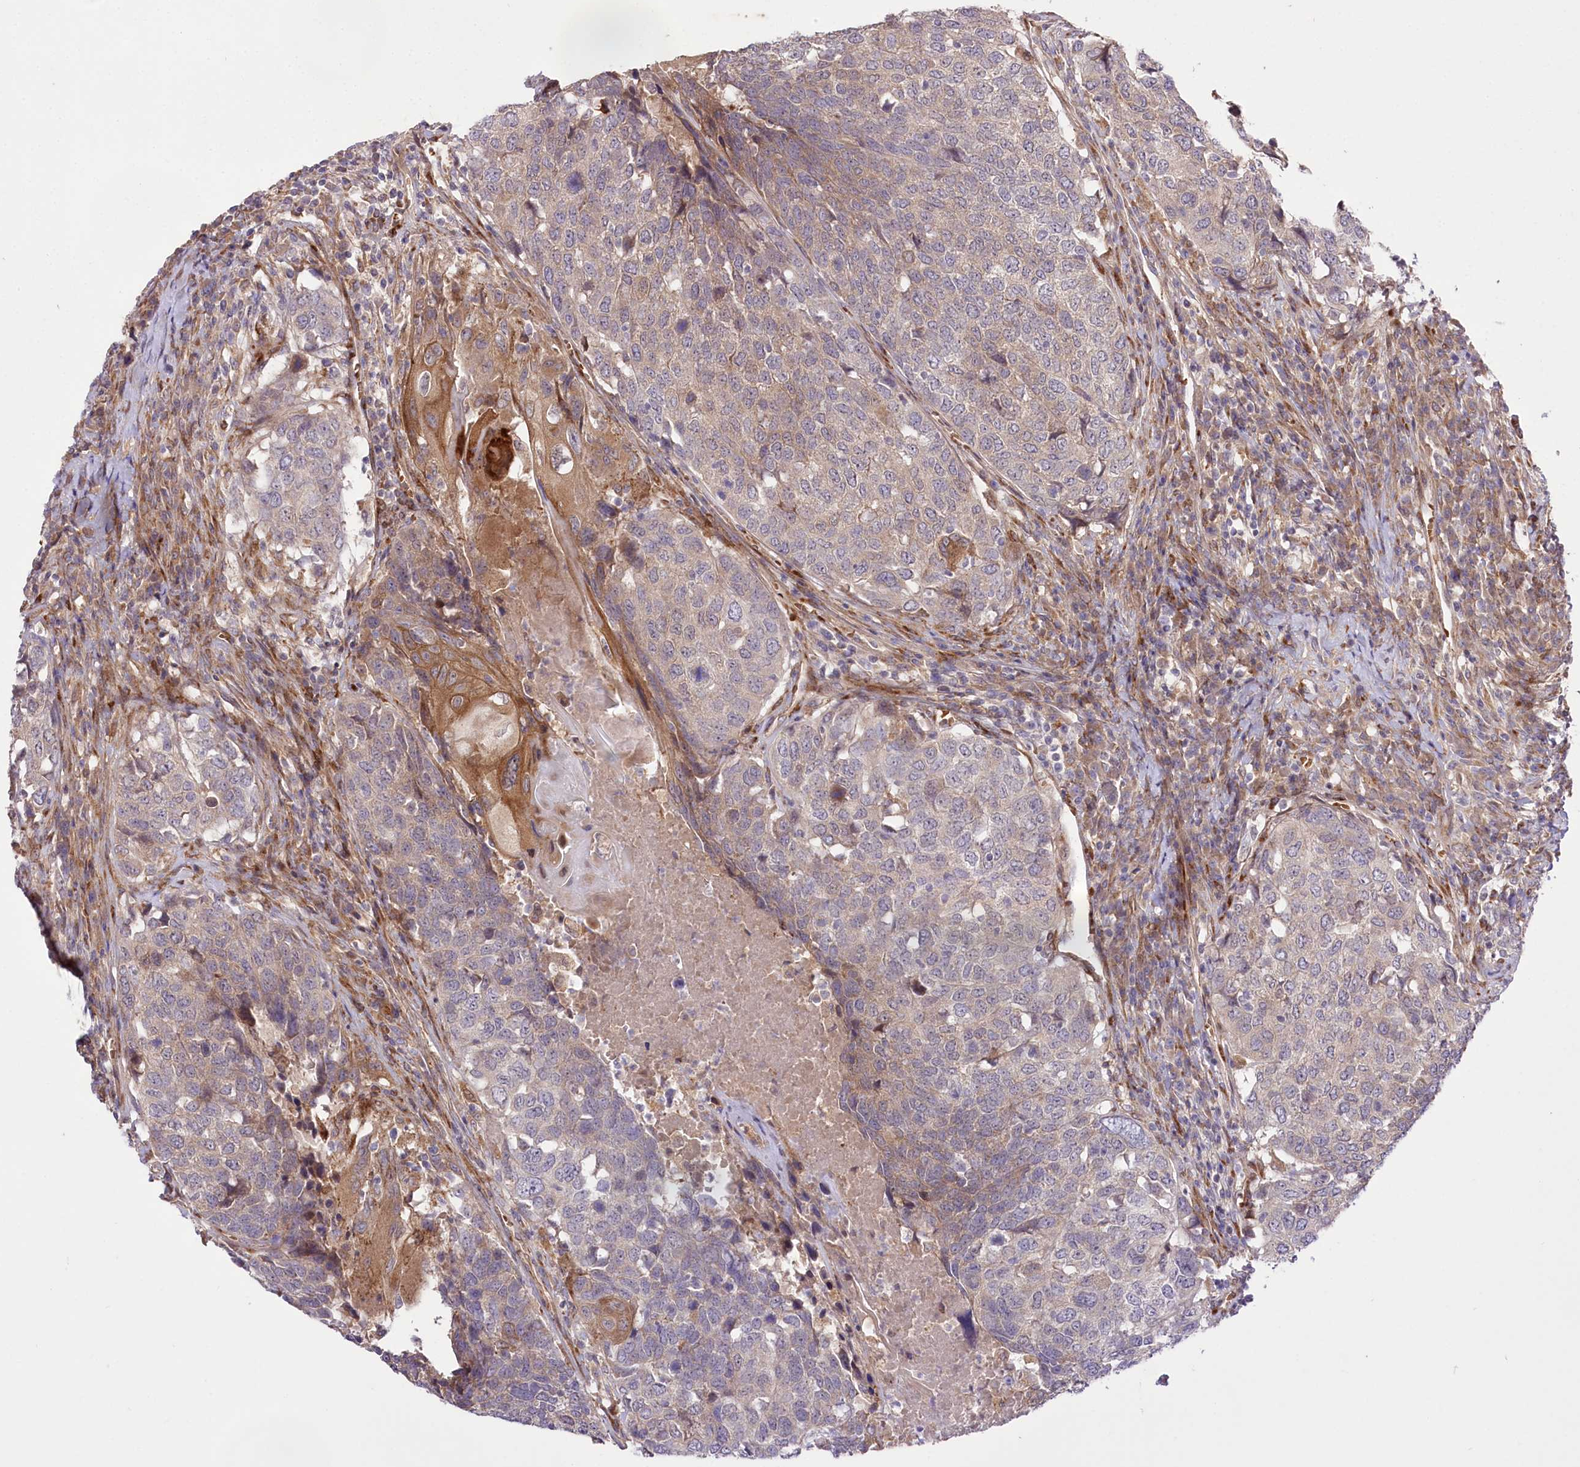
{"staining": {"intensity": "moderate", "quantity": "<25%", "location": "cytoplasmic/membranous"}, "tissue": "head and neck cancer", "cell_type": "Tumor cells", "image_type": "cancer", "snomed": [{"axis": "morphology", "description": "Squamous cell carcinoma, NOS"}, {"axis": "topography", "description": "Head-Neck"}], "caption": "Squamous cell carcinoma (head and neck) stained with a protein marker shows moderate staining in tumor cells.", "gene": "TRUB1", "patient": {"sex": "male", "age": 66}}